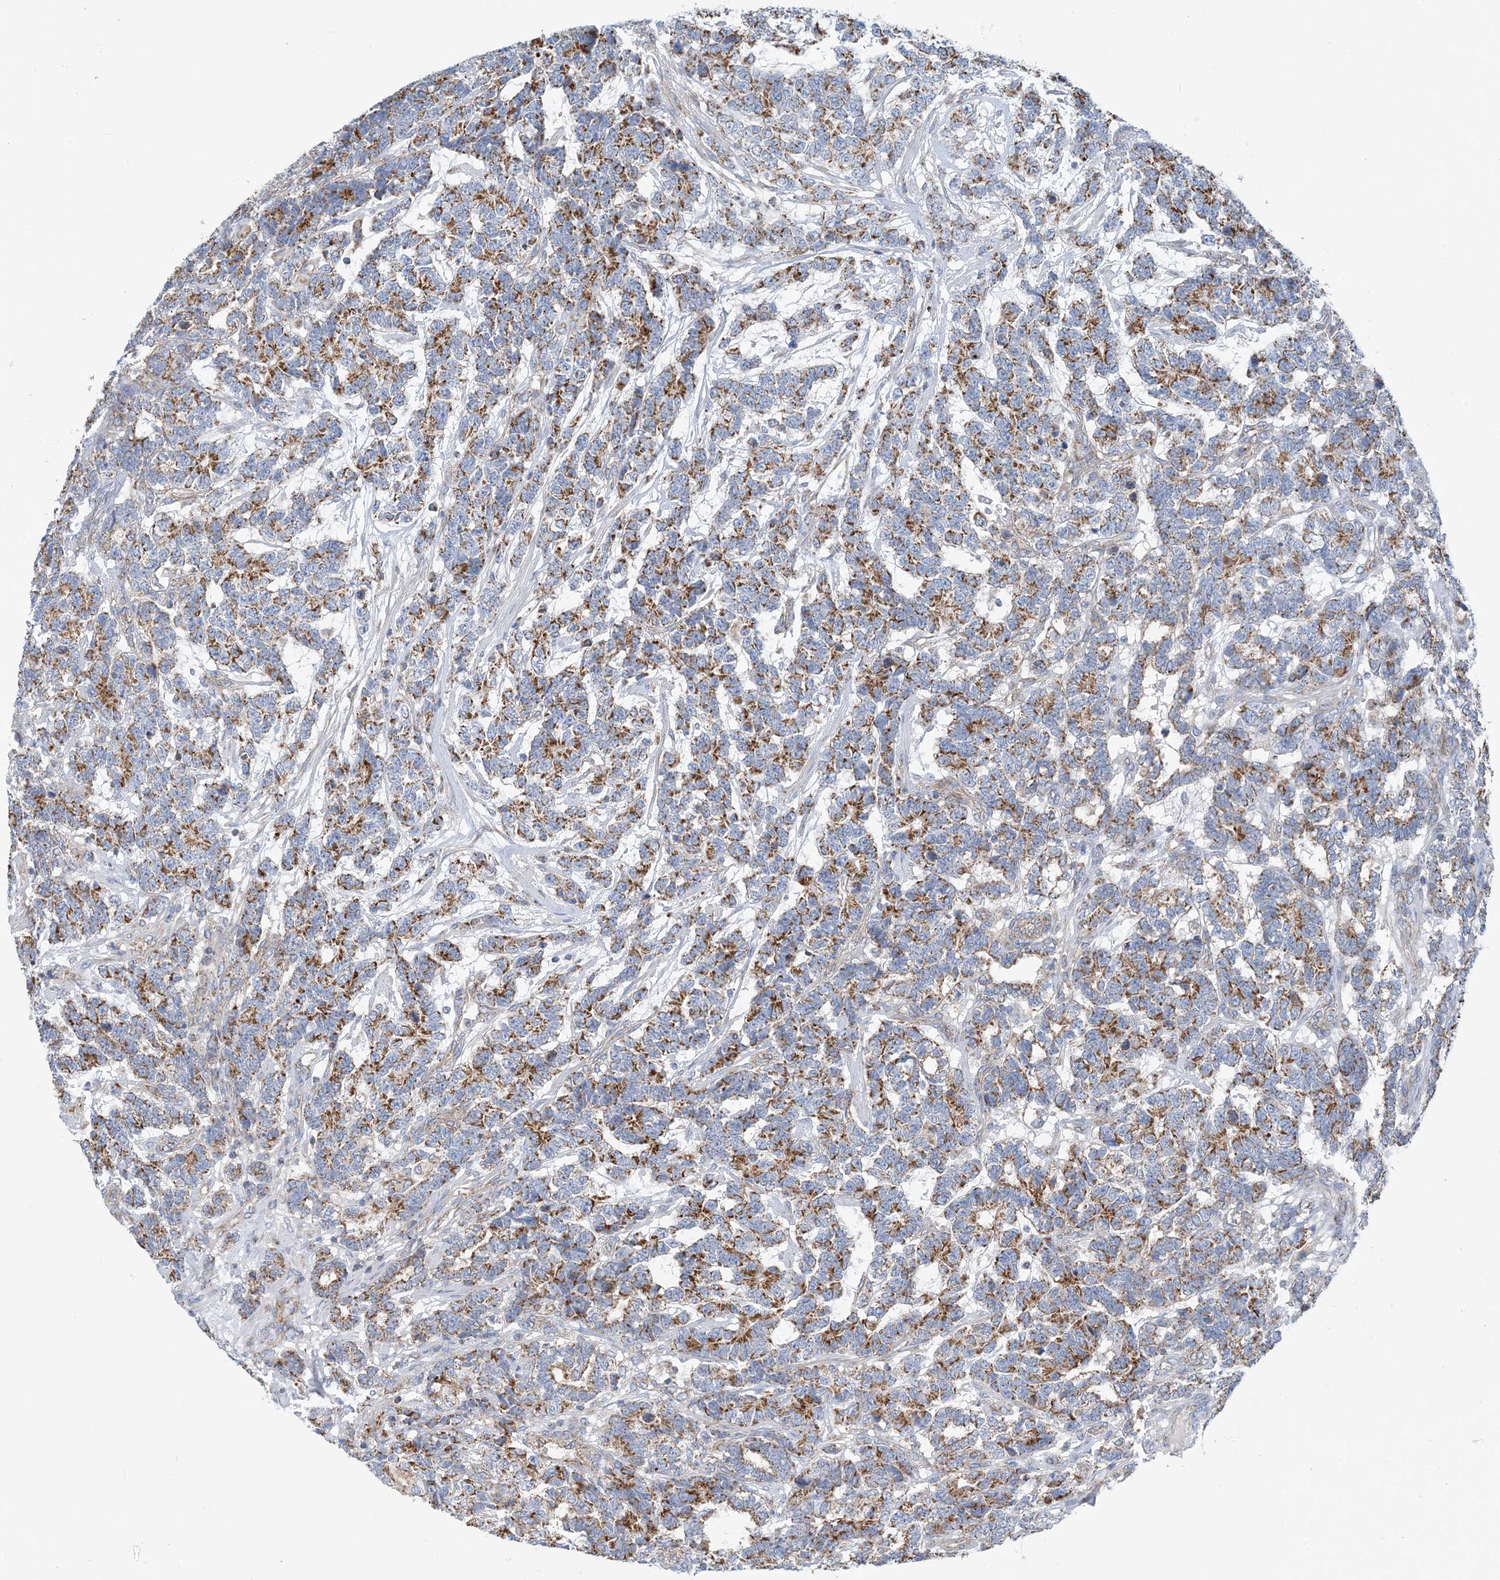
{"staining": {"intensity": "moderate", "quantity": ">75%", "location": "cytoplasmic/membranous"}, "tissue": "testis cancer", "cell_type": "Tumor cells", "image_type": "cancer", "snomed": [{"axis": "morphology", "description": "Carcinoma, Embryonal, NOS"}, {"axis": "topography", "description": "Testis"}], "caption": "Tumor cells exhibit moderate cytoplasmic/membranous staining in about >75% of cells in testis cancer (embryonal carcinoma).", "gene": "PHOSPHO2", "patient": {"sex": "male", "age": 26}}